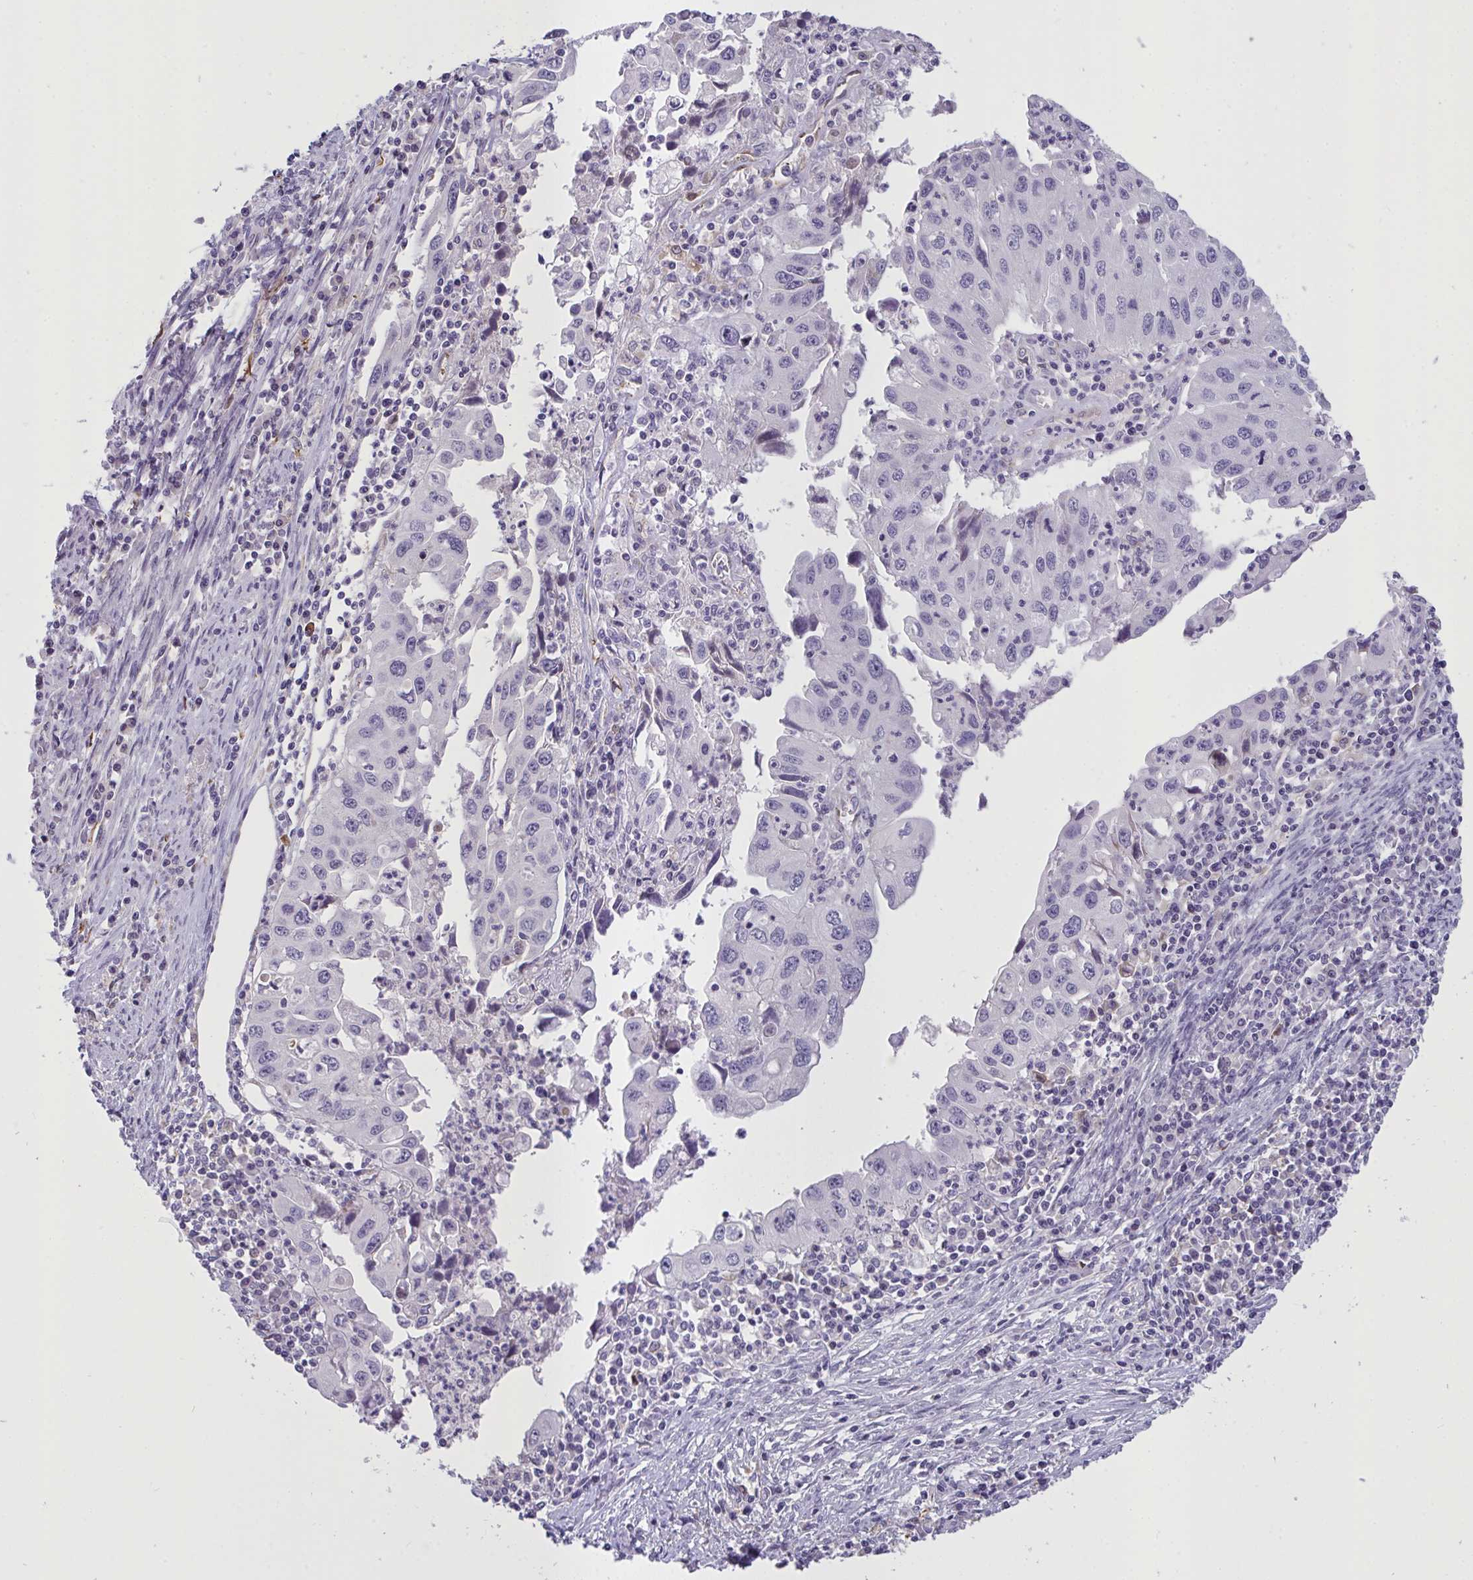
{"staining": {"intensity": "negative", "quantity": "none", "location": "none"}, "tissue": "endometrial cancer", "cell_type": "Tumor cells", "image_type": "cancer", "snomed": [{"axis": "morphology", "description": "Adenocarcinoma, NOS"}, {"axis": "topography", "description": "Uterus"}], "caption": "Immunohistochemistry of human adenocarcinoma (endometrial) displays no staining in tumor cells. Brightfield microscopy of IHC stained with DAB (brown) and hematoxylin (blue), captured at high magnification.", "gene": "SEMA6B", "patient": {"sex": "female", "age": 62}}